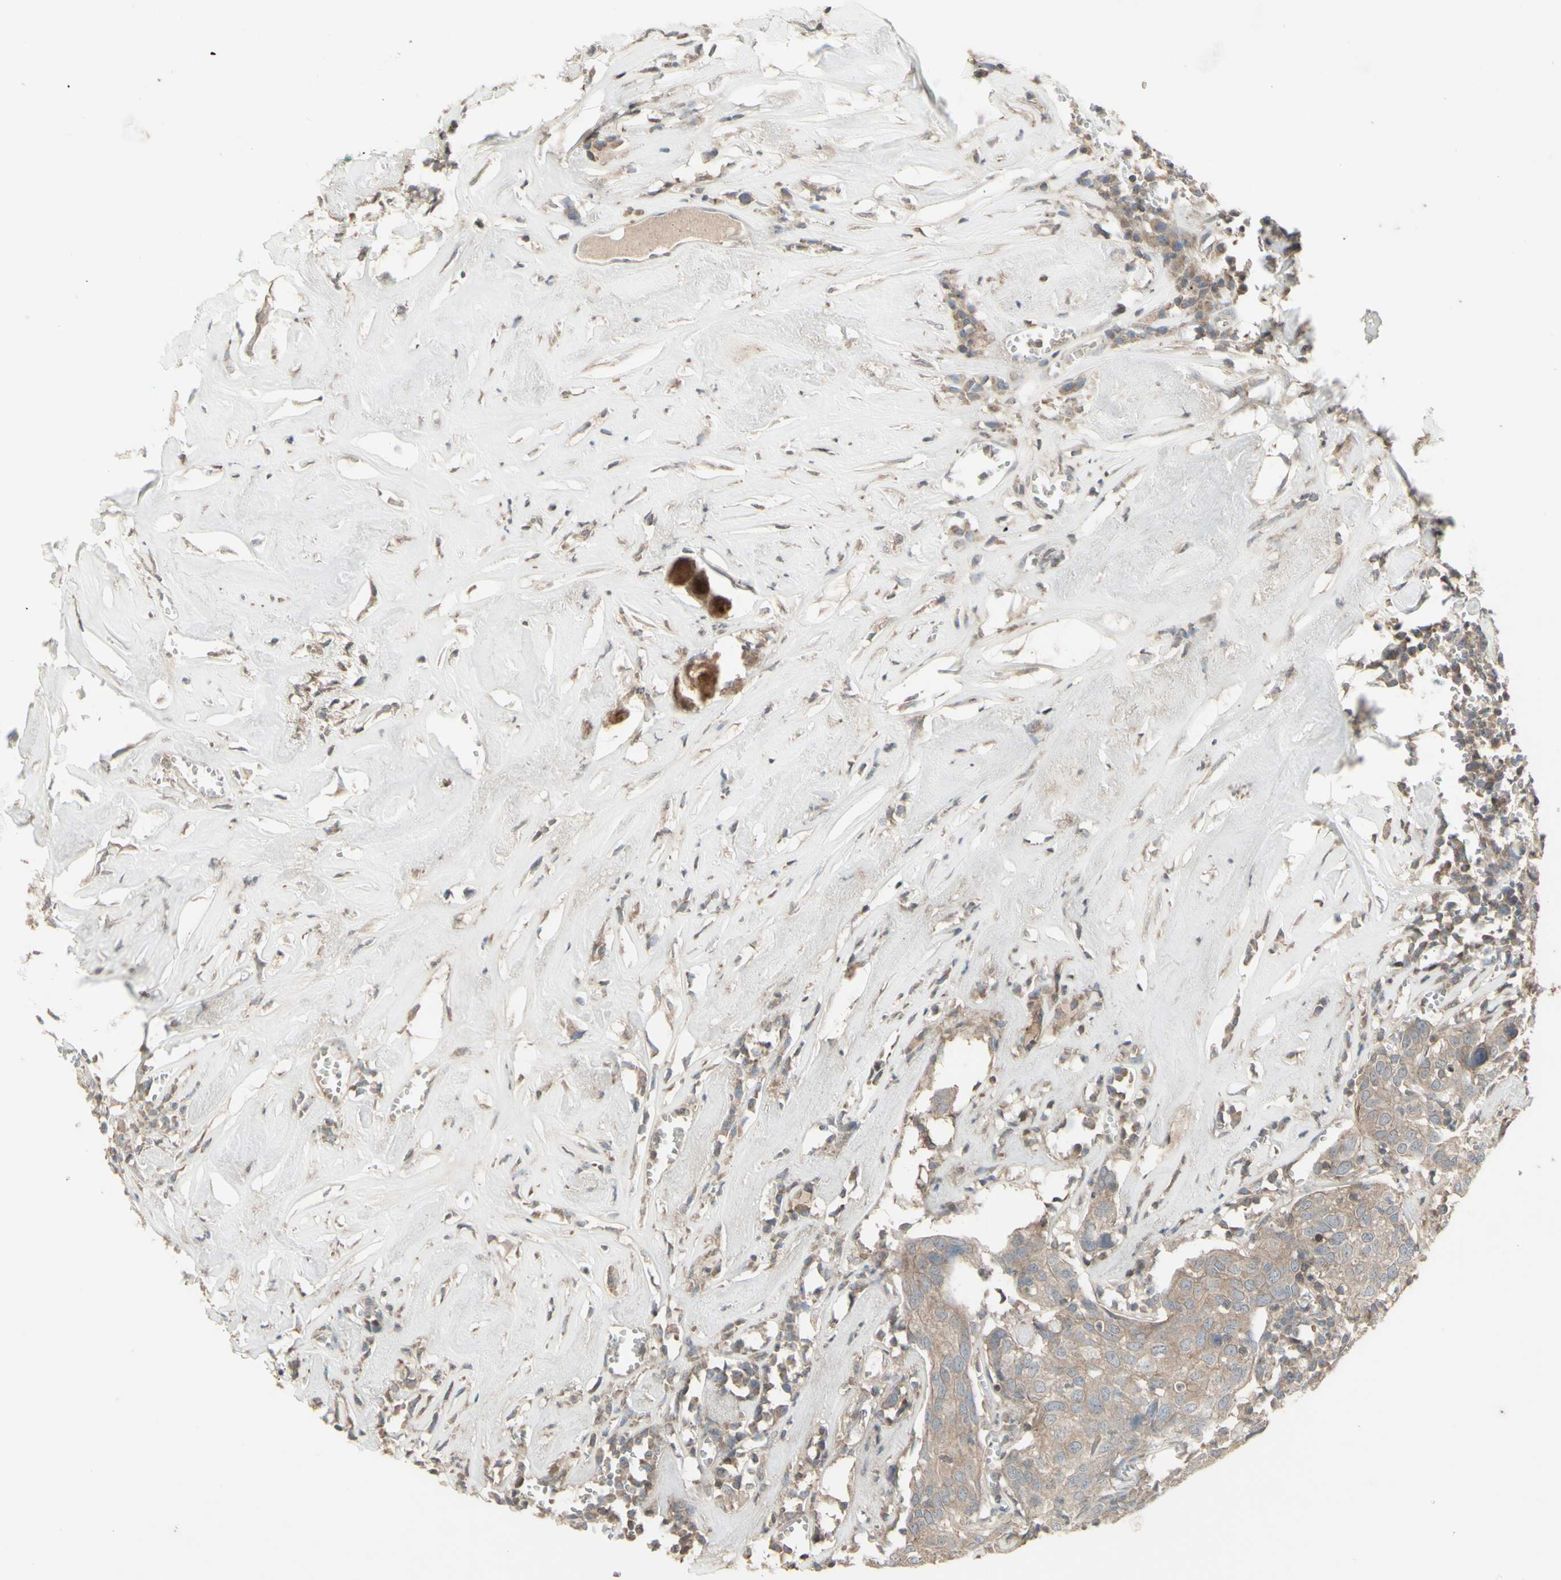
{"staining": {"intensity": "negative", "quantity": "none", "location": "none"}, "tissue": "head and neck cancer", "cell_type": "Tumor cells", "image_type": "cancer", "snomed": [{"axis": "morphology", "description": "Adenocarcinoma, NOS"}, {"axis": "topography", "description": "Salivary gland"}, {"axis": "topography", "description": "Head-Neck"}], "caption": "High magnification brightfield microscopy of head and neck cancer stained with DAB (3,3'-diaminobenzidine) (brown) and counterstained with hematoxylin (blue): tumor cells show no significant positivity.", "gene": "CSK", "patient": {"sex": "female", "age": 65}}